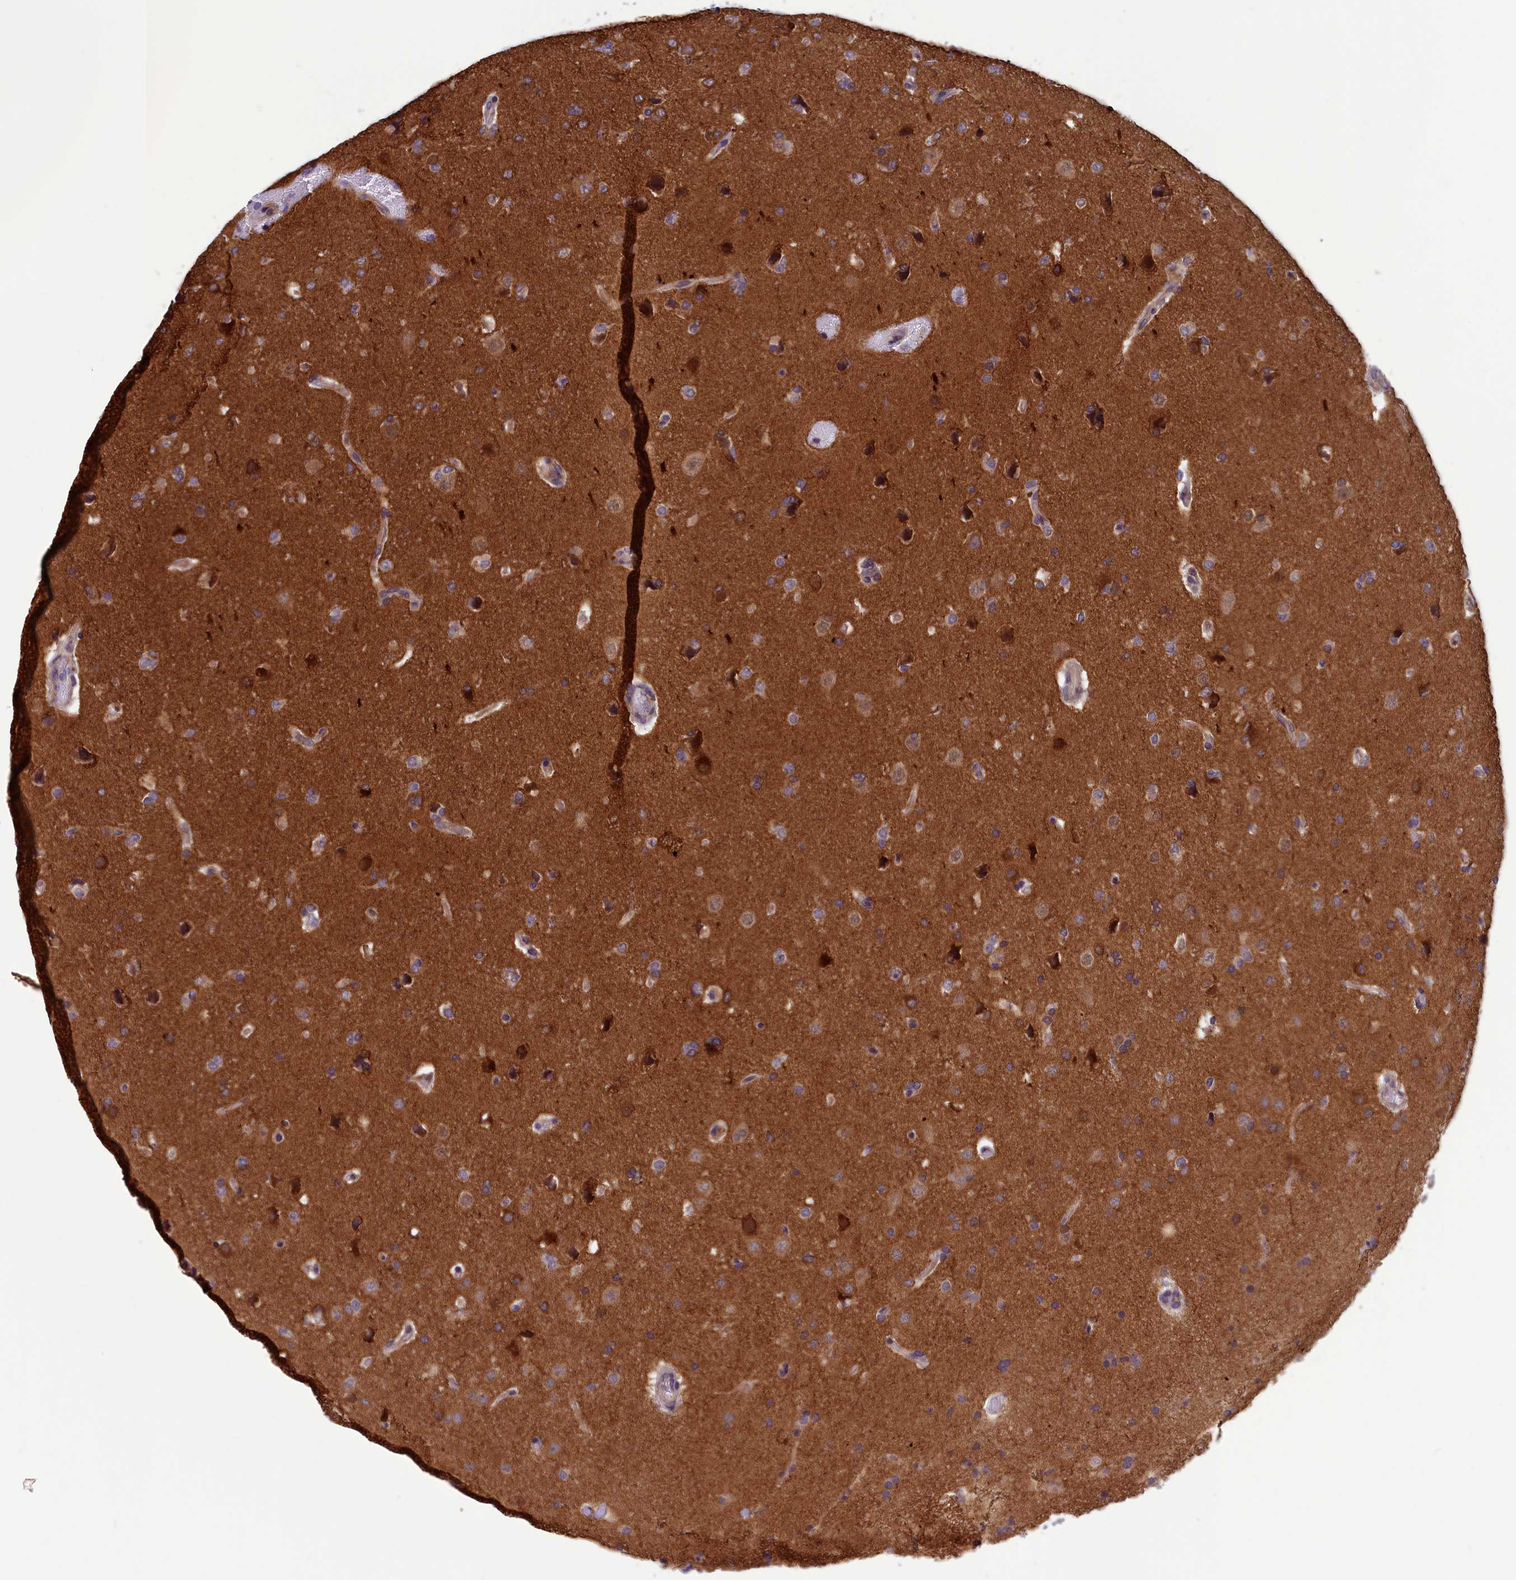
{"staining": {"intensity": "moderate", "quantity": "<25%", "location": "cytoplasmic/membranous,nuclear"}, "tissue": "glioma", "cell_type": "Tumor cells", "image_type": "cancer", "snomed": [{"axis": "morphology", "description": "Glioma, malignant, High grade"}, {"axis": "topography", "description": "Brain"}], "caption": "This is a photomicrograph of IHC staining of malignant glioma (high-grade), which shows moderate positivity in the cytoplasmic/membranous and nuclear of tumor cells.", "gene": "HECA", "patient": {"sex": "male", "age": 72}}